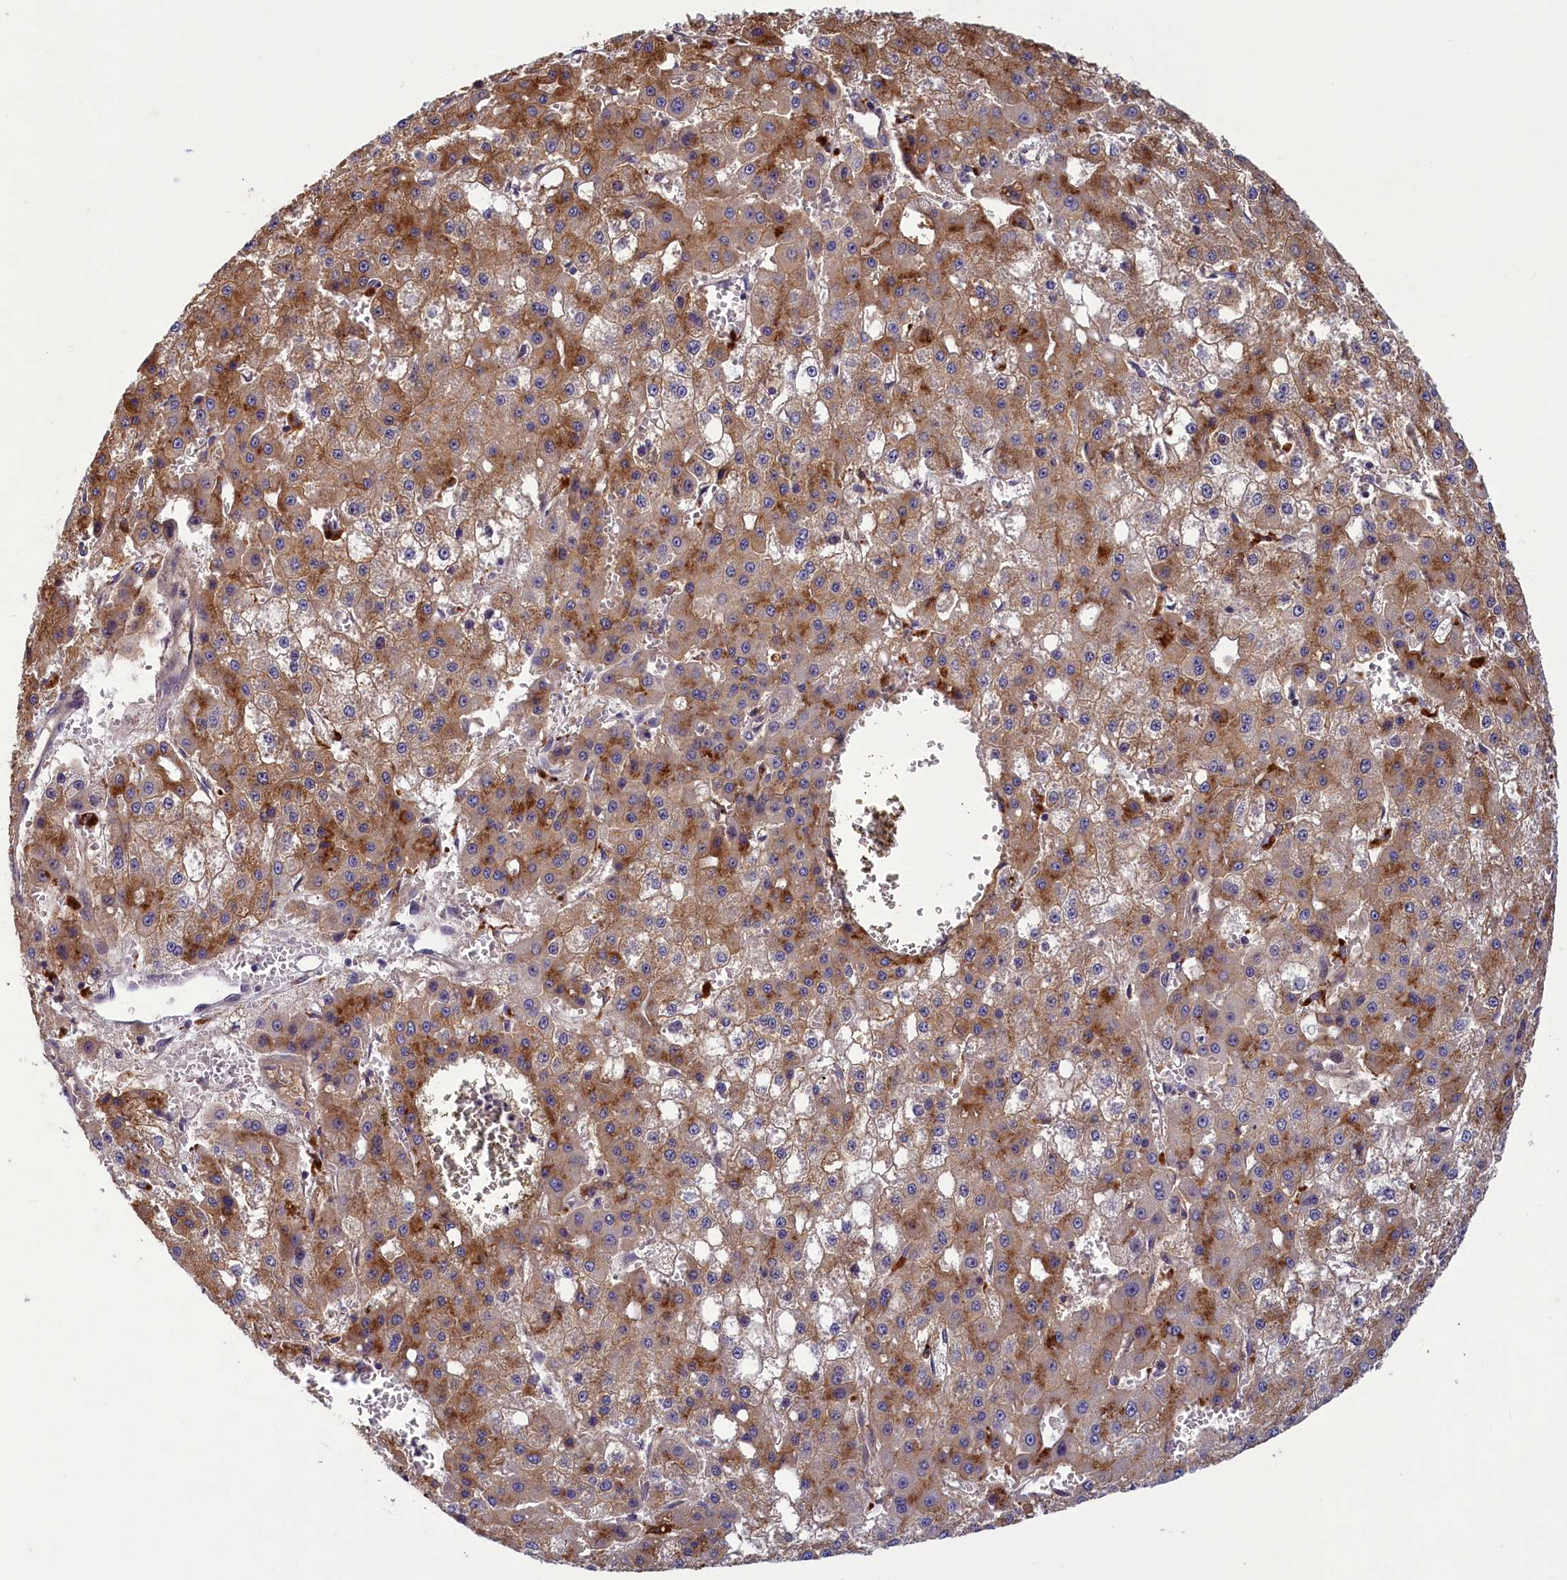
{"staining": {"intensity": "moderate", "quantity": ">75%", "location": "cytoplasmic/membranous"}, "tissue": "liver cancer", "cell_type": "Tumor cells", "image_type": "cancer", "snomed": [{"axis": "morphology", "description": "Carcinoma, Hepatocellular, NOS"}, {"axis": "topography", "description": "Liver"}], "caption": "Immunohistochemical staining of hepatocellular carcinoma (liver) displays medium levels of moderate cytoplasmic/membranous staining in approximately >75% of tumor cells. (Stains: DAB (3,3'-diaminobenzidine) in brown, nuclei in blue, Microscopy: brightfield microscopy at high magnification).", "gene": "NUBP1", "patient": {"sex": "male", "age": 47}}